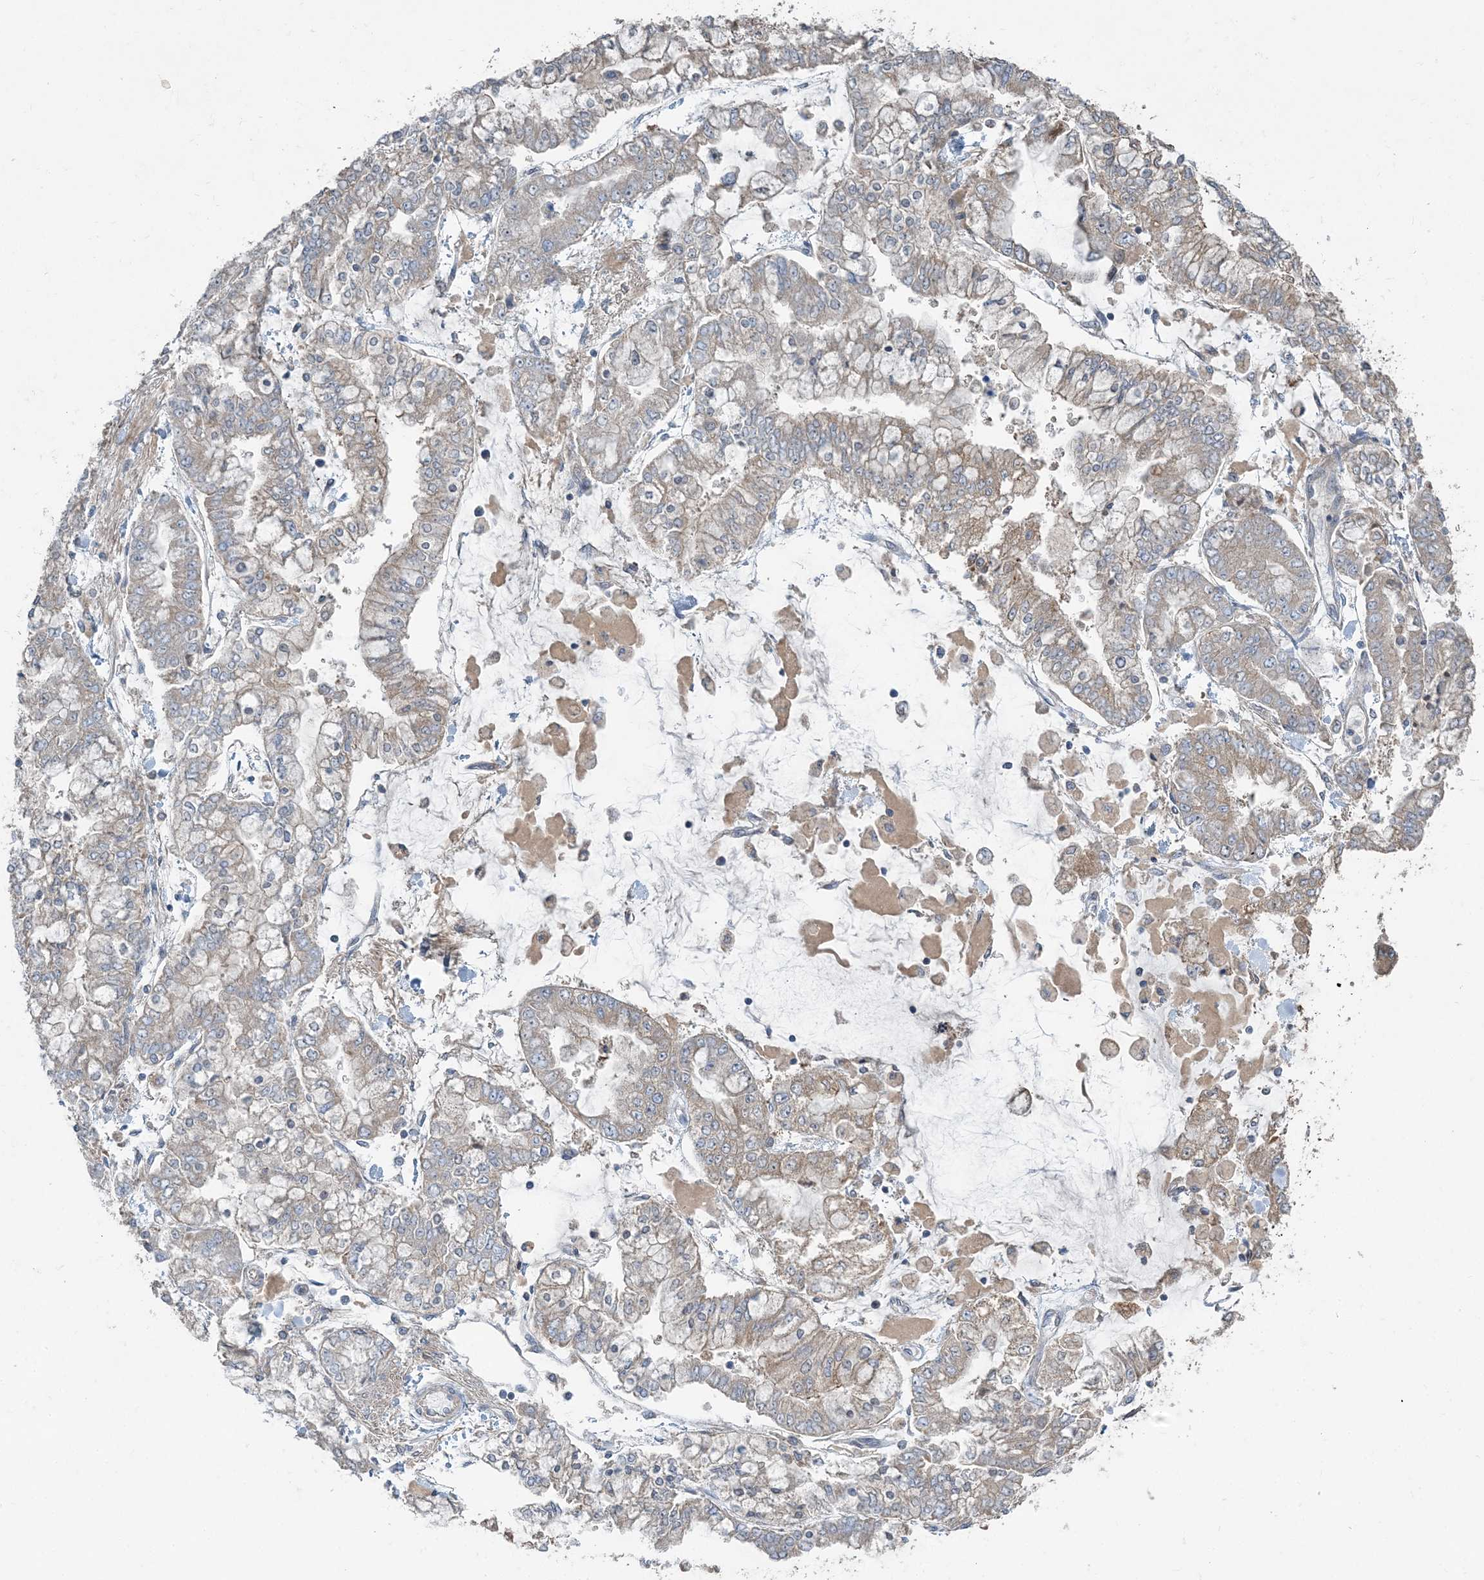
{"staining": {"intensity": "weak", "quantity": "<25%", "location": "cytoplasmic/membranous"}, "tissue": "stomach cancer", "cell_type": "Tumor cells", "image_type": "cancer", "snomed": [{"axis": "morphology", "description": "Normal tissue, NOS"}, {"axis": "morphology", "description": "Adenocarcinoma, NOS"}, {"axis": "topography", "description": "Stomach, upper"}, {"axis": "topography", "description": "Stomach"}], "caption": "Photomicrograph shows no significant protein positivity in tumor cells of stomach cancer.", "gene": "SLC4A10", "patient": {"sex": "male", "age": 76}}